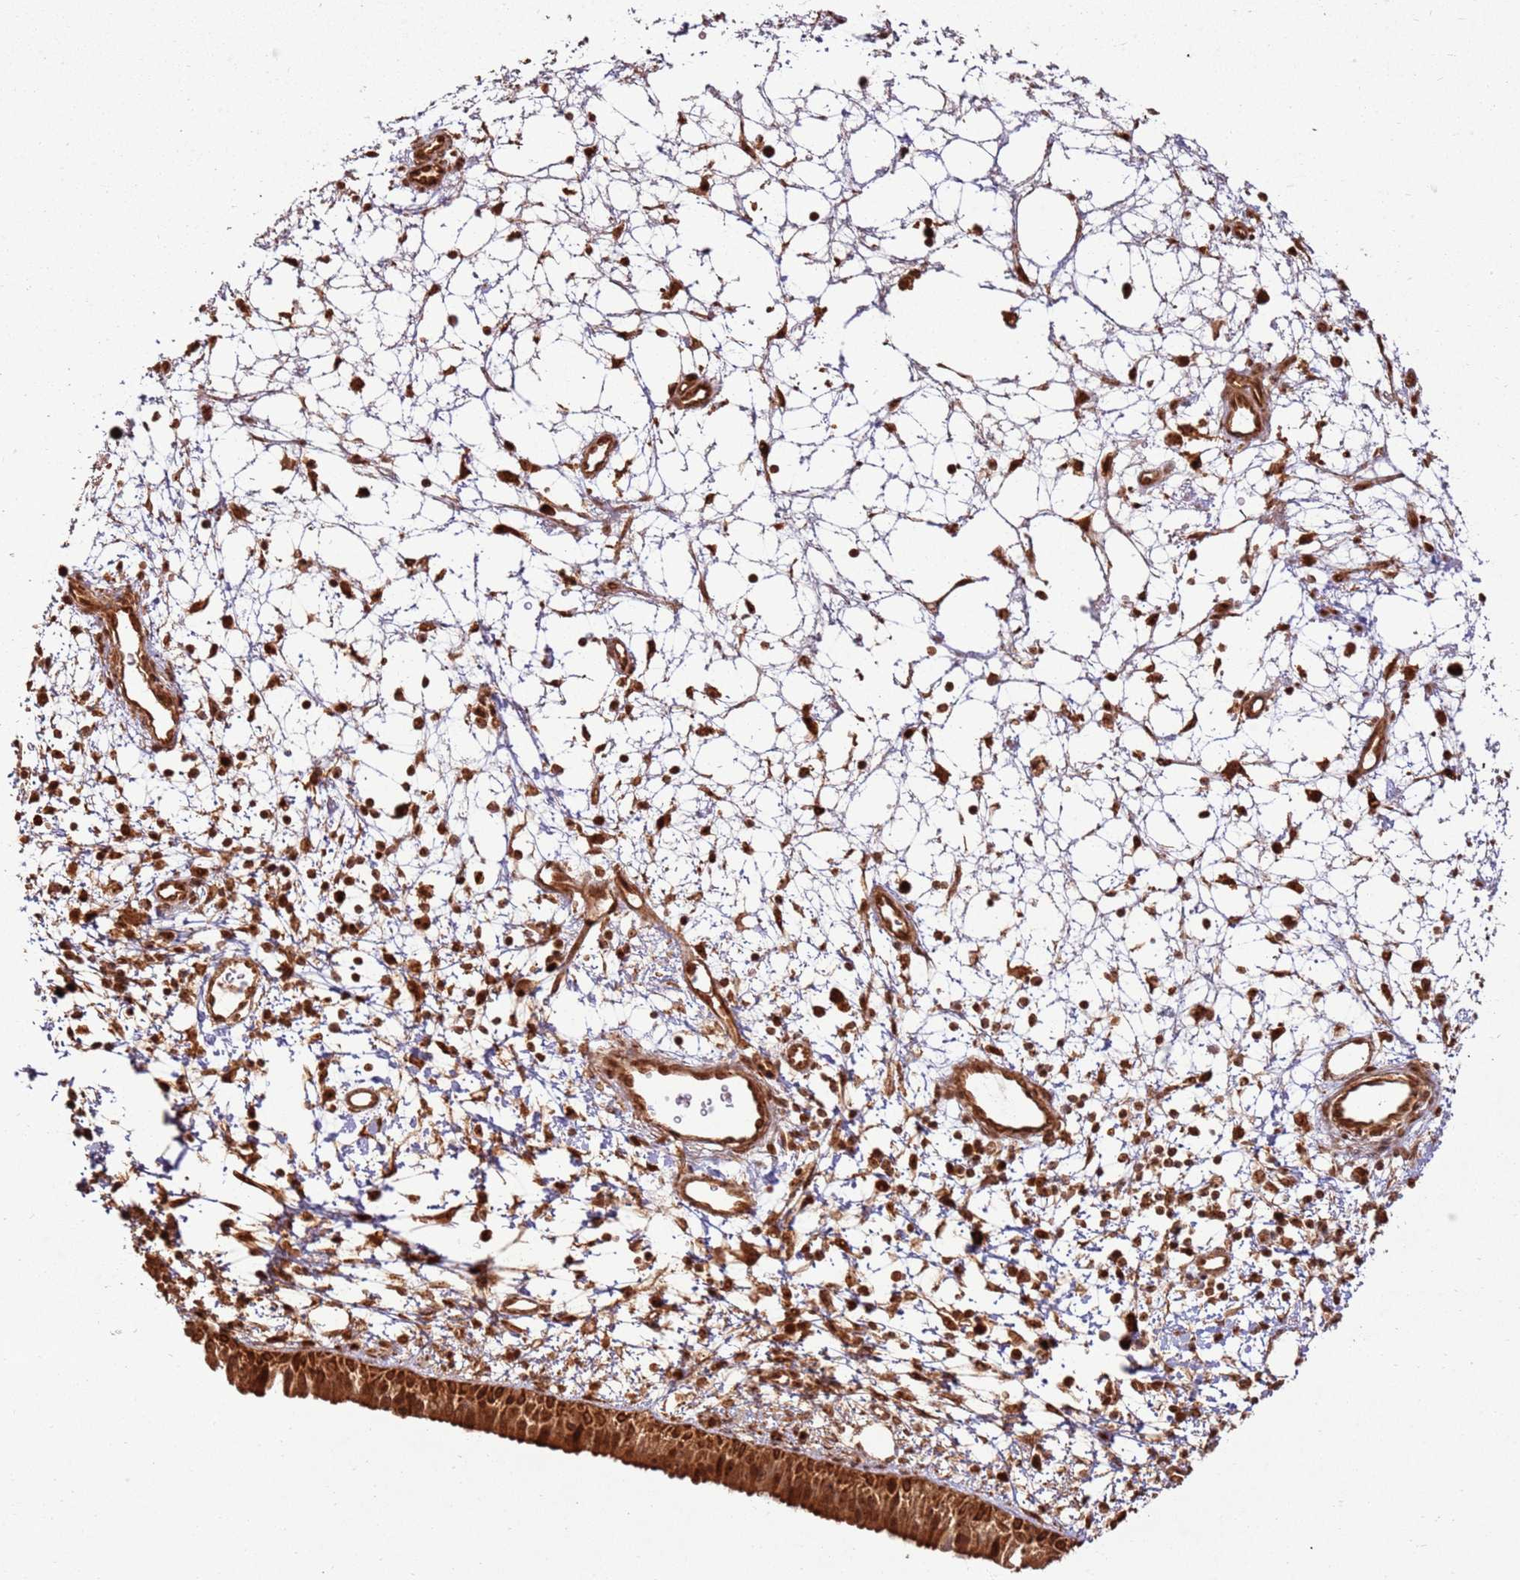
{"staining": {"intensity": "strong", "quantity": ">75%", "location": "cytoplasmic/membranous"}, "tissue": "nasopharynx", "cell_type": "Respiratory epithelial cells", "image_type": "normal", "snomed": [{"axis": "morphology", "description": "Normal tissue, NOS"}, {"axis": "topography", "description": "Nasopharynx"}], "caption": "This photomicrograph displays immunohistochemistry (IHC) staining of benign human nasopharynx, with high strong cytoplasmic/membranous expression in approximately >75% of respiratory epithelial cells.", "gene": "TBC1D13", "patient": {"sex": "male", "age": 22}}